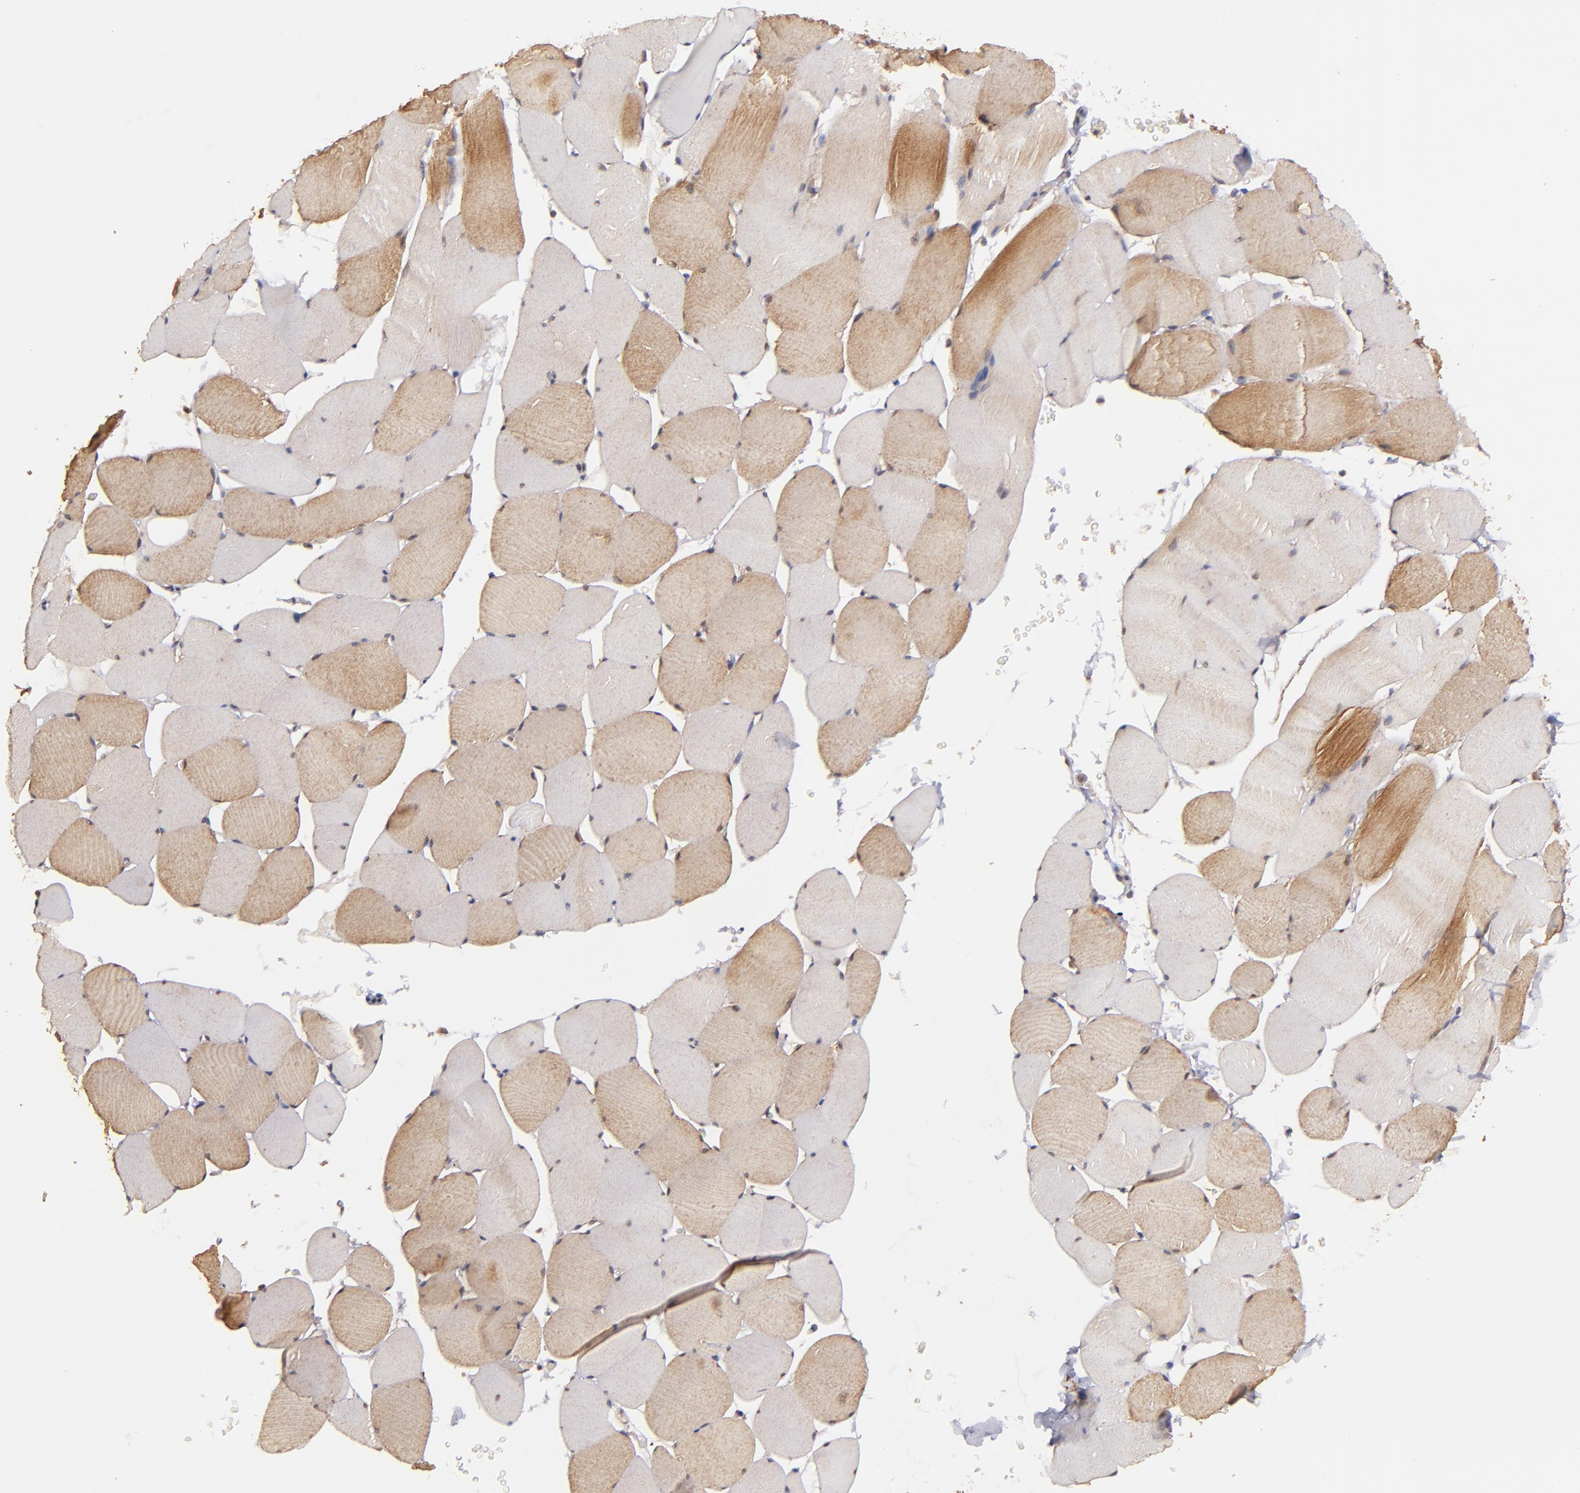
{"staining": {"intensity": "moderate", "quantity": "25%-75%", "location": "cytoplasmic/membranous"}, "tissue": "skeletal muscle", "cell_type": "Myocytes", "image_type": "normal", "snomed": [{"axis": "morphology", "description": "Normal tissue, NOS"}, {"axis": "topography", "description": "Skeletal muscle"}], "caption": "IHC of benign human skeletal muscle exhibits medium levels of moderate cytoplasmic/membranous staining in approximately 25%-75% of myocytes.", "gene": "ZFYVE1", "patient": {"sex": "male", "age": 62}}